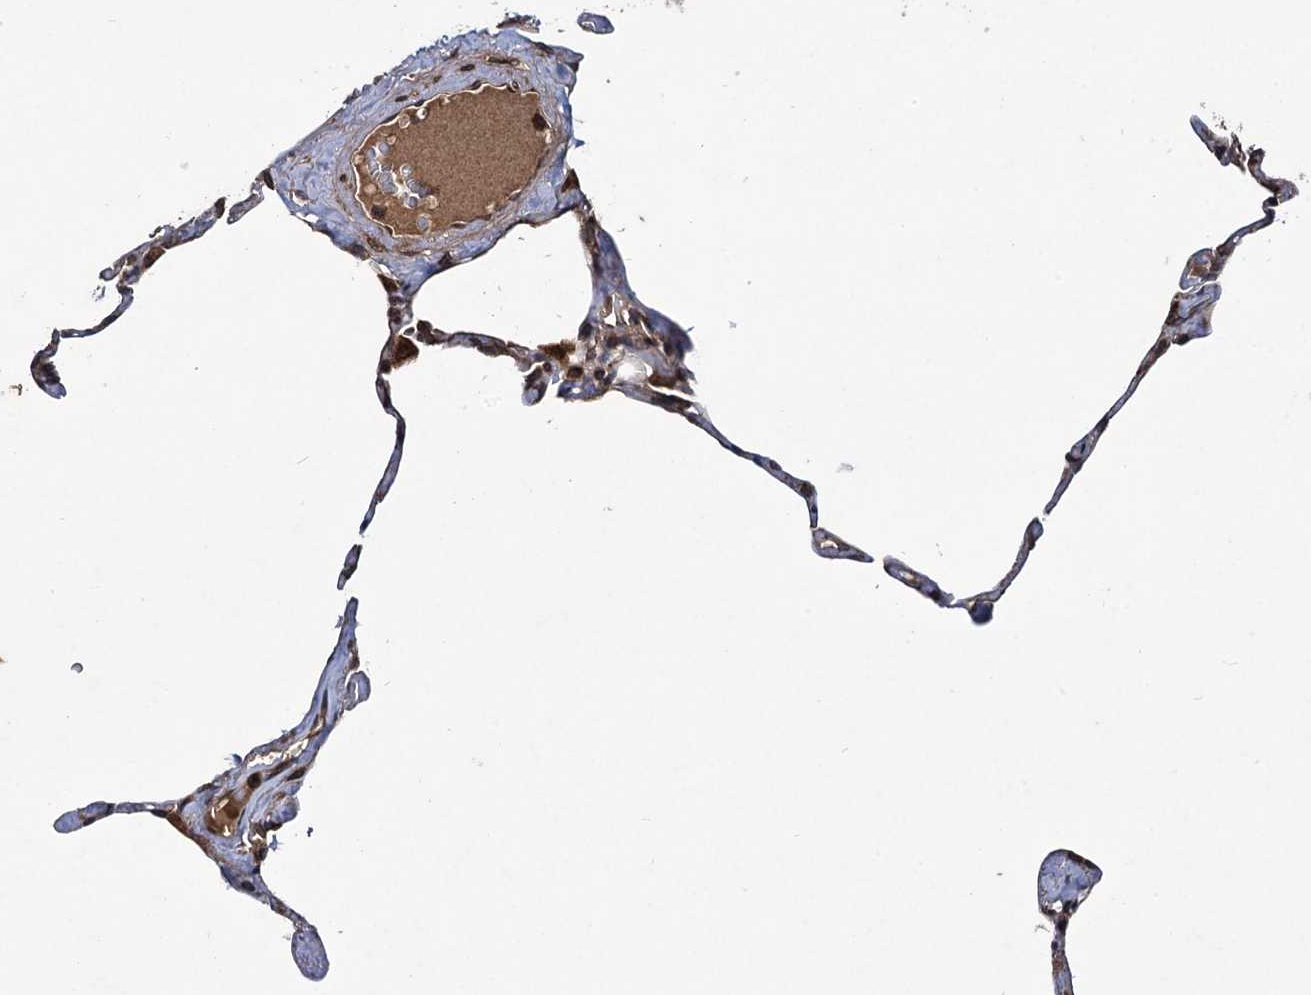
{"staining": {"intensity": "weak", "quantity": "25%-75%", "location": "cytoplasmic/membranous"}, "tissue": "lung", "cell_type": "Alveolar cells", "image_type": "normal", "snomed": [{"axis": "morphology", "description": "Normal tissue, NOS"}, {"axis": "topography", "description": "Lung"}], "caption": "A photomicrograph of human lung stained for a protein demonstrates weak cytoplasmic/membranous brown staining in alveolar cells. (DAB IHC, brown staining for protein, blue staining for nuclei).", "gene": "DCP1B", "patient": {"sex": "male", "age": 65}}